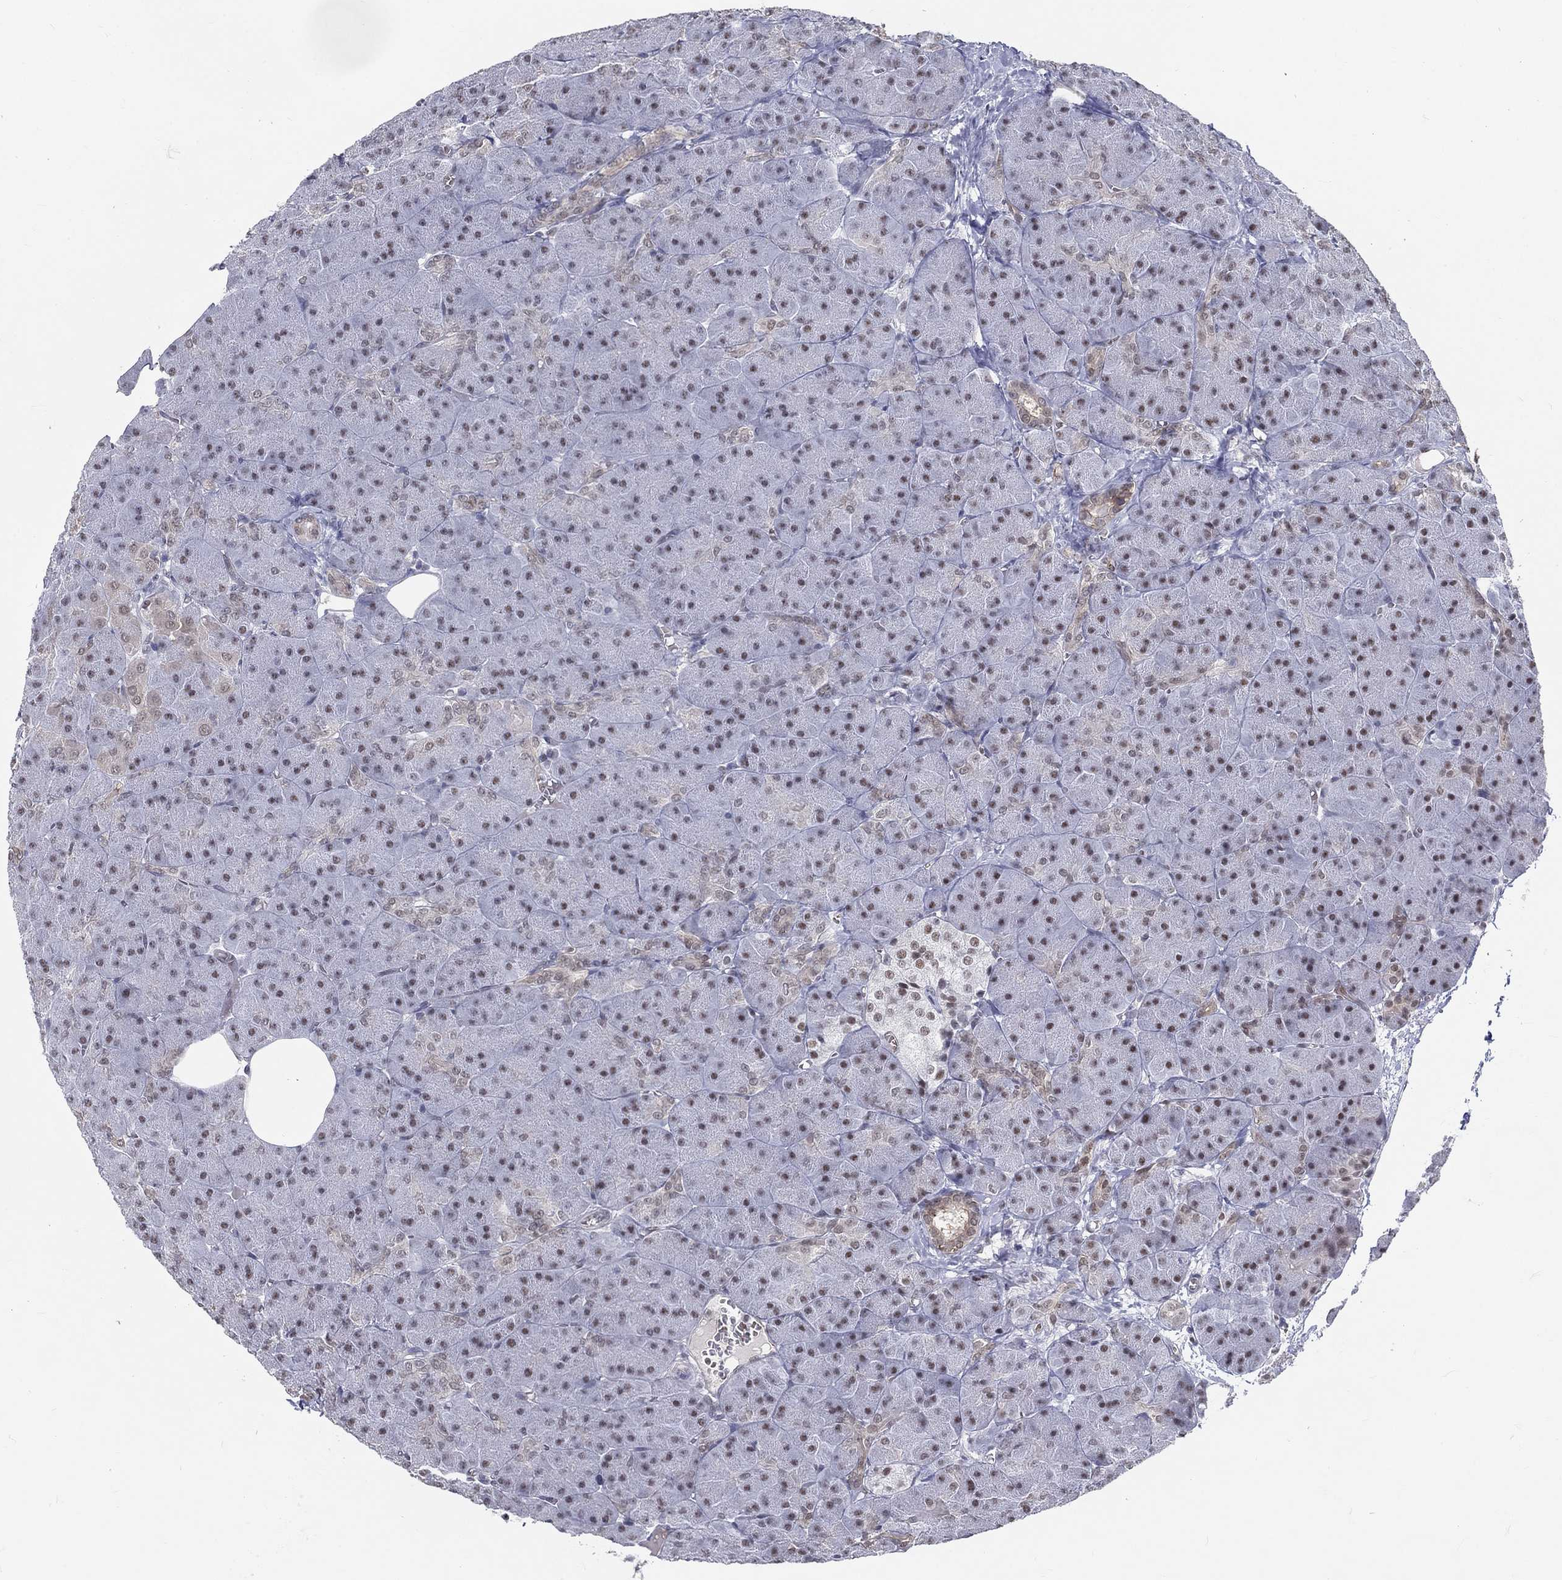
{"staining": {"intensity": "moderate", "quantity": "<25%", "location": "nuclear"}, "tissue": "pancreas", "cell_type": "Exocrine glandular cells", "image_type": "normal", "snomed": [{"axis": "morphology", "description": "Normal tissue, NOS"}, {"axis": "topography", "description": "Pancreas"}], "caption": "High-power microscopy captured an IHC image of normal pancreas, revealing moderate nuclear positivity in approximately <25% of exocrine glandular cells. The staining was performed using DAB (3,3'-diaminobenzidine) to visualize the protein expression in brown, while the nuclei were stained in blue with hematoxylin (Magnification: 20x).", "gene": "ZBED1", "patient": {"sex": "male", "age": 61}}